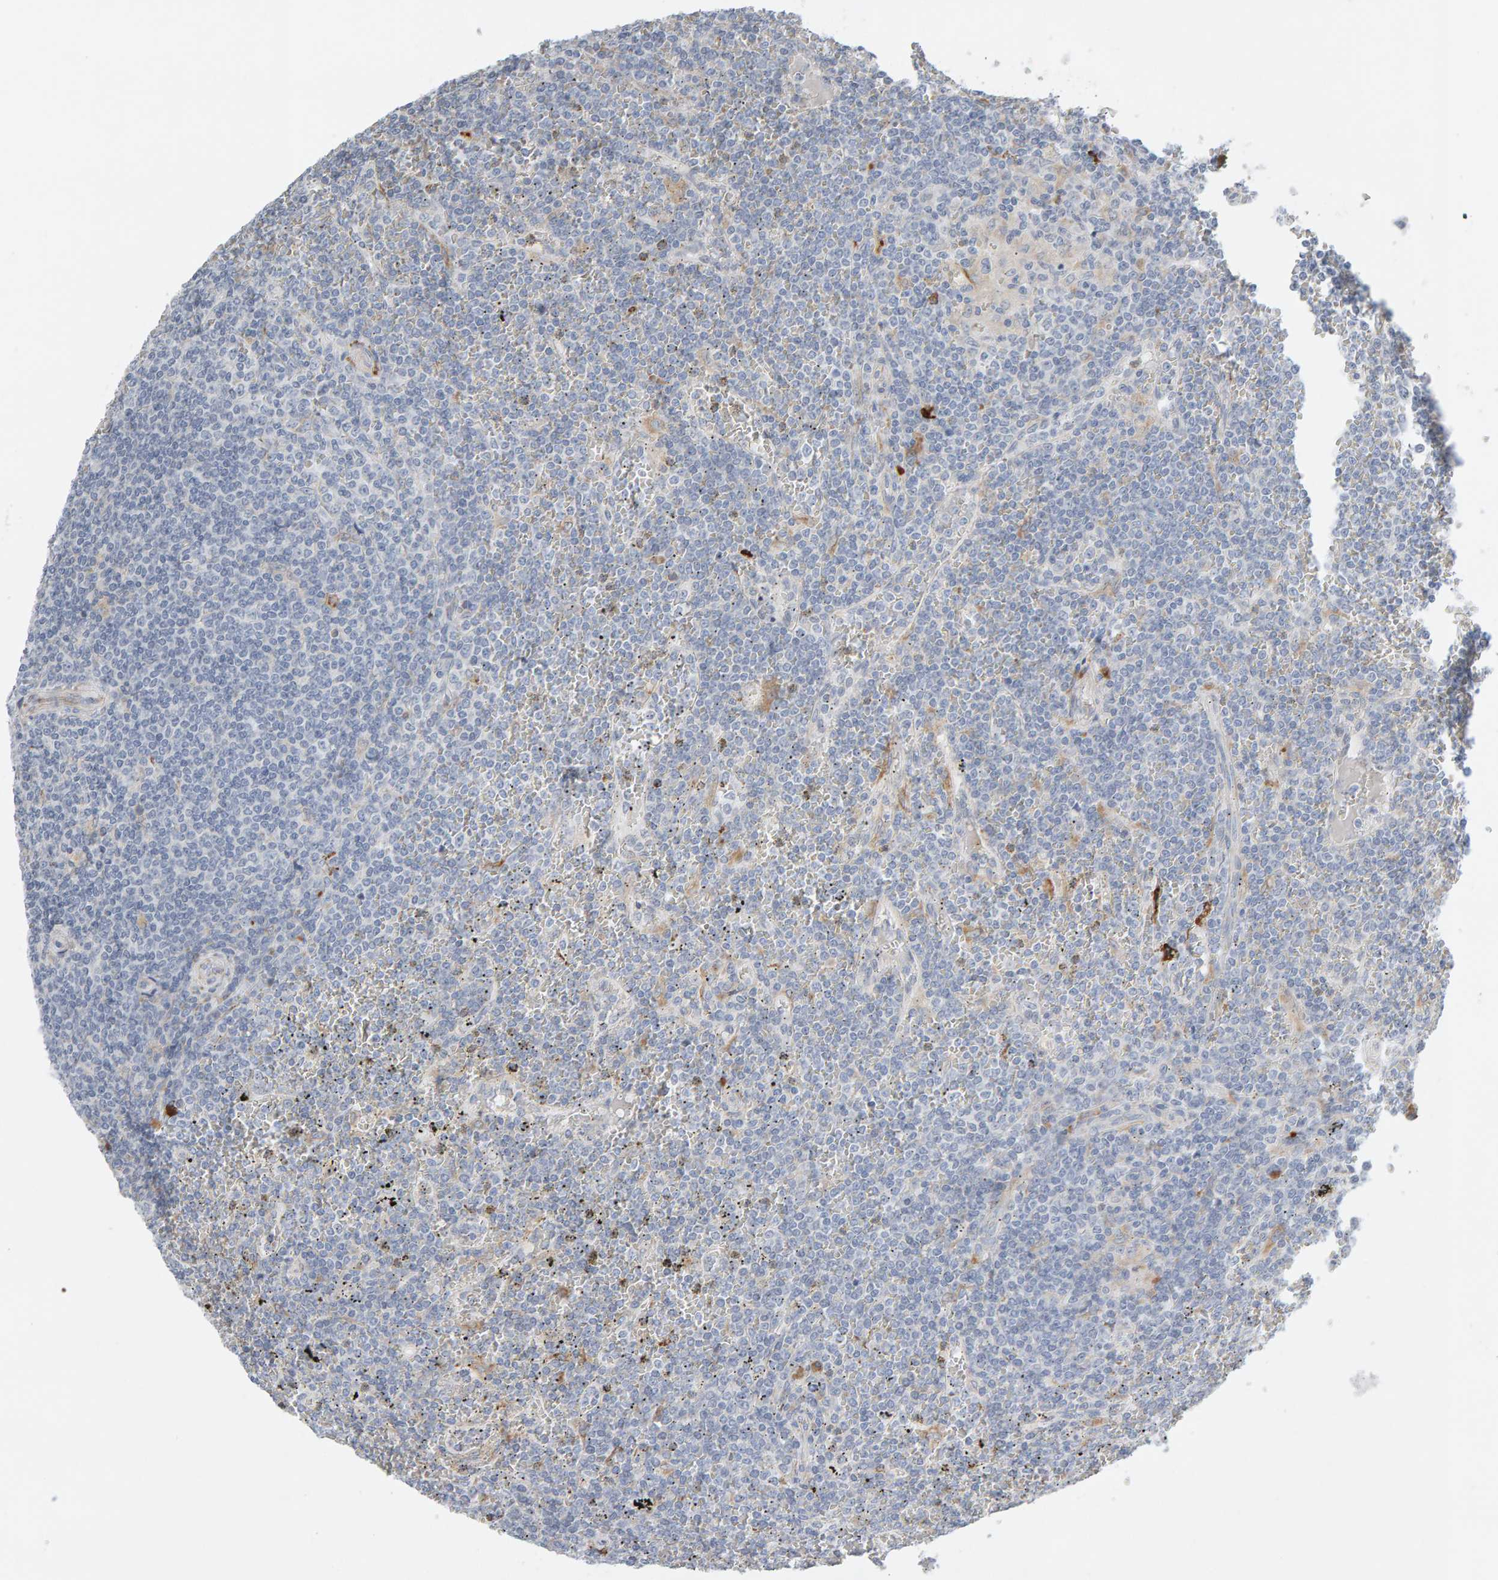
{"staining": {"intensity": "negative", "quantity": "none", "location": "none"}, "tissue": "lymphoma", "cell_type": "Tumor cells", "image_type": "cancer", "snomed": [{"axis": "morphology", "description": "Malignant lymphoma, non-Hodgkin's type, Low grade"}, {"axis": "topography", "description": "Spleen"}], "caption": "The micrograph exhibits no staining of tumor cells in low-grade malignant lymphoma, non-Hodgkin's type.", "gene": "ENGASE", "patient": {"sex": "female", "age": 19}}